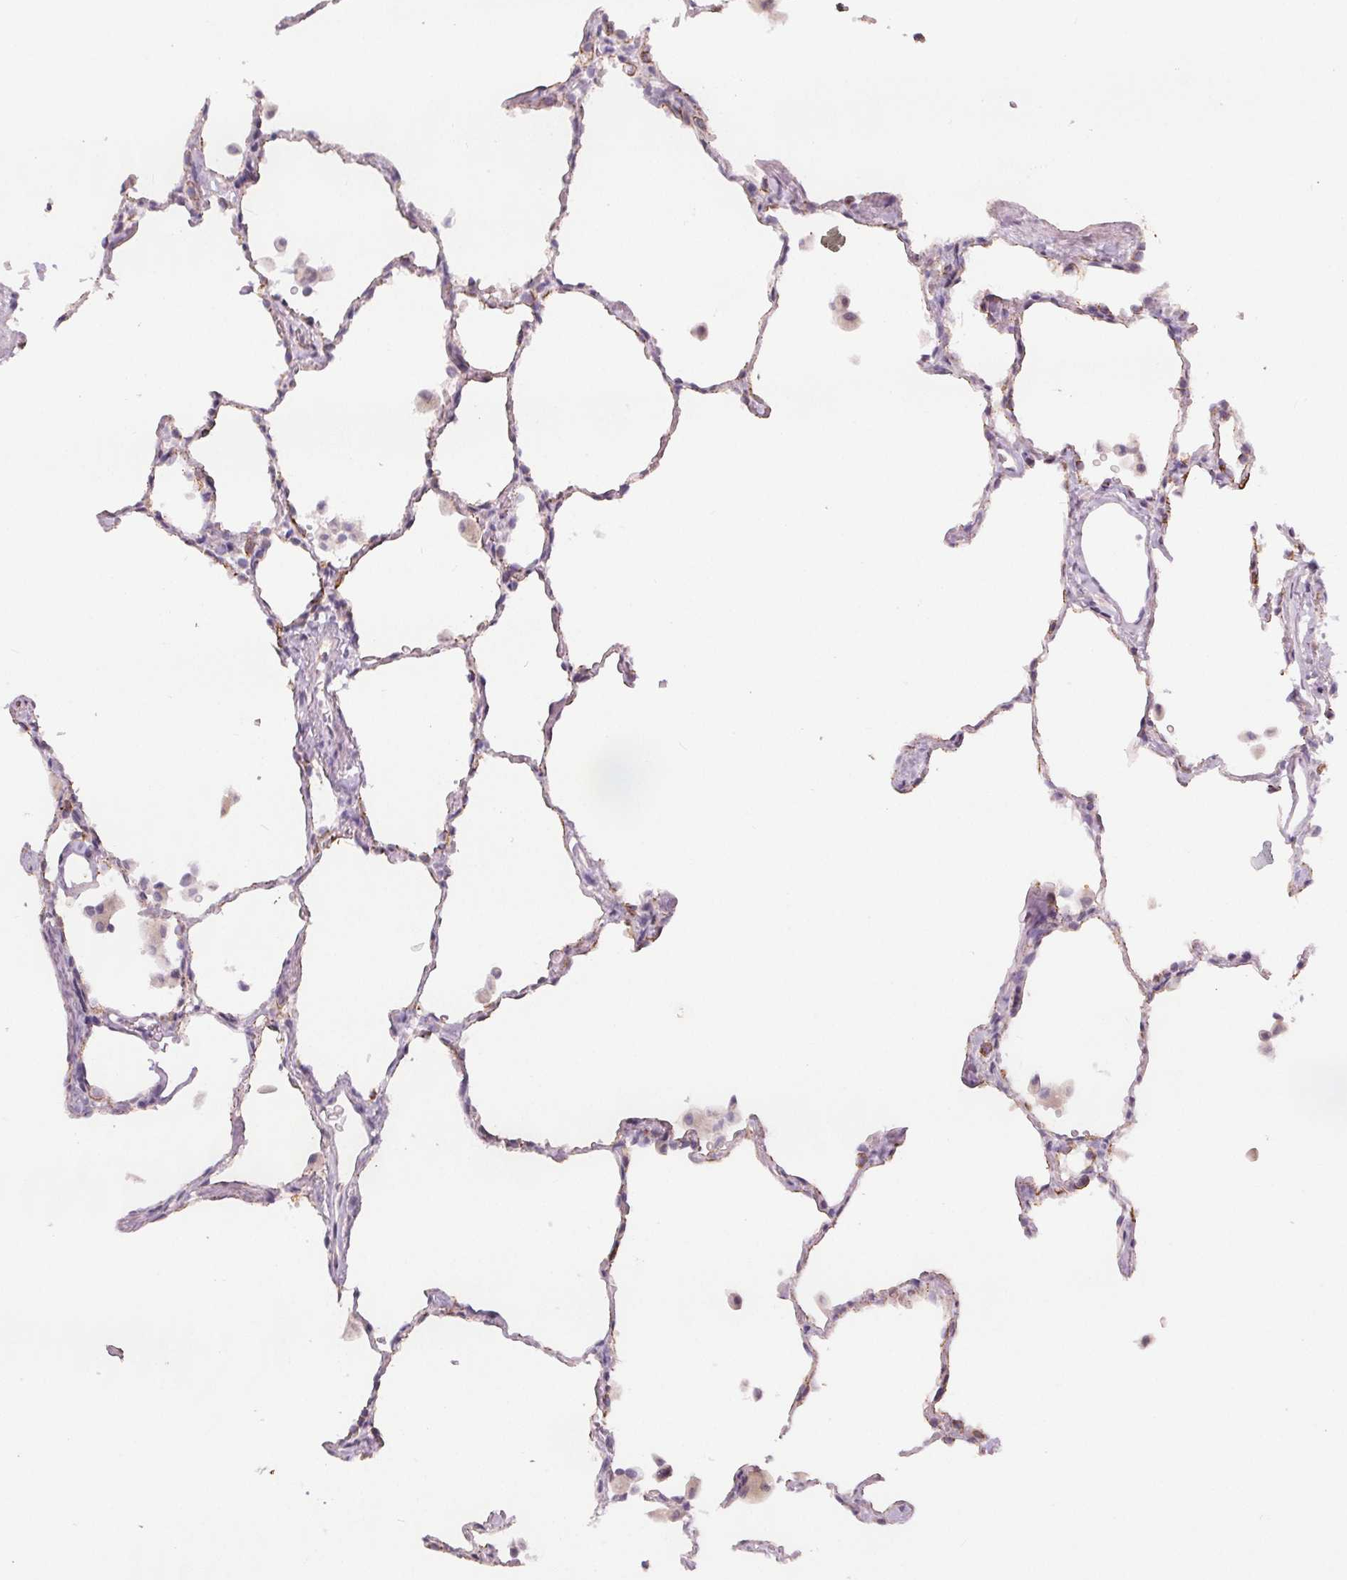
{"staining": {"intensity": "negative", "quantity": "none", "location": "none"}, "tissue": "lung", "cell_type": "Alveolar cells", "image_type": "normal", "snomed": [{"axis": "morphology", "description": "Normal tissue, NOS"}, {"axis": "topography", "description": "Lung"}], "caption": "Protein analysis of unremarkable lung reveals no significant positivity in alveolar cells.", "gene": "ATP1A1", "patient": {"sex": "female", "age": 47}}